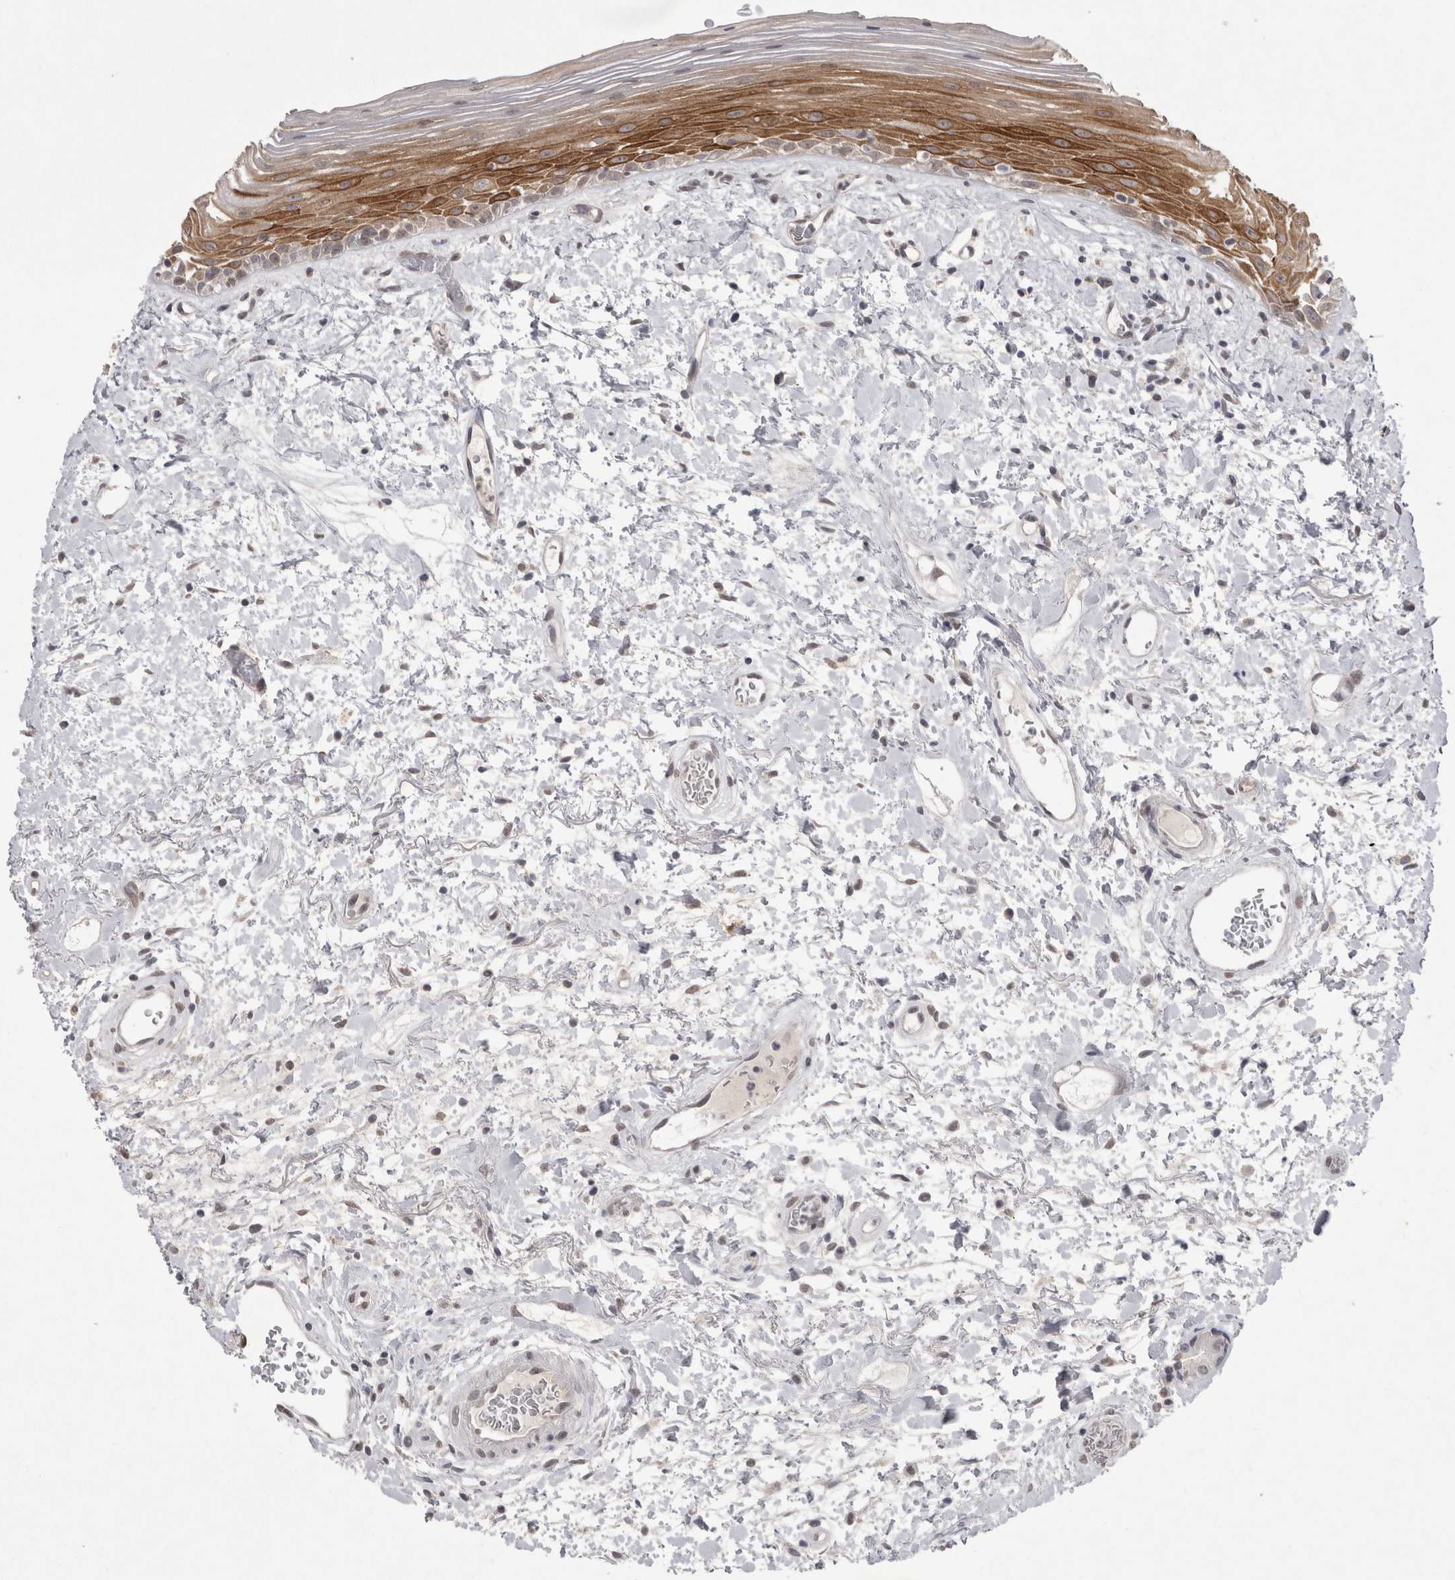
{"staining": {"intensity": "strong", "quantity": "25%-75%", "location": "cytoplasmic/membranous,nuclear"}, "tissue": "oral mucosa", "cell_type": "Squamous epithelial cells", "image_type": "normal", "snomed": [{"axis": "morphology", "description": "Normal tissue, NOS"}, {"axis": "topography", "description": "Oral tissue"}], "caption": "Protein expression analysis of unremarkable human oral mucosa reveals strong cytoplasmic/membranous,nuclear positivity in approximately 25%-75% of squamous epithelial cells. (DAB IHC with brightfield microscopy, high magnification).", "gene": "DDX4", "patient": {"sex": "female", "age": 76}}